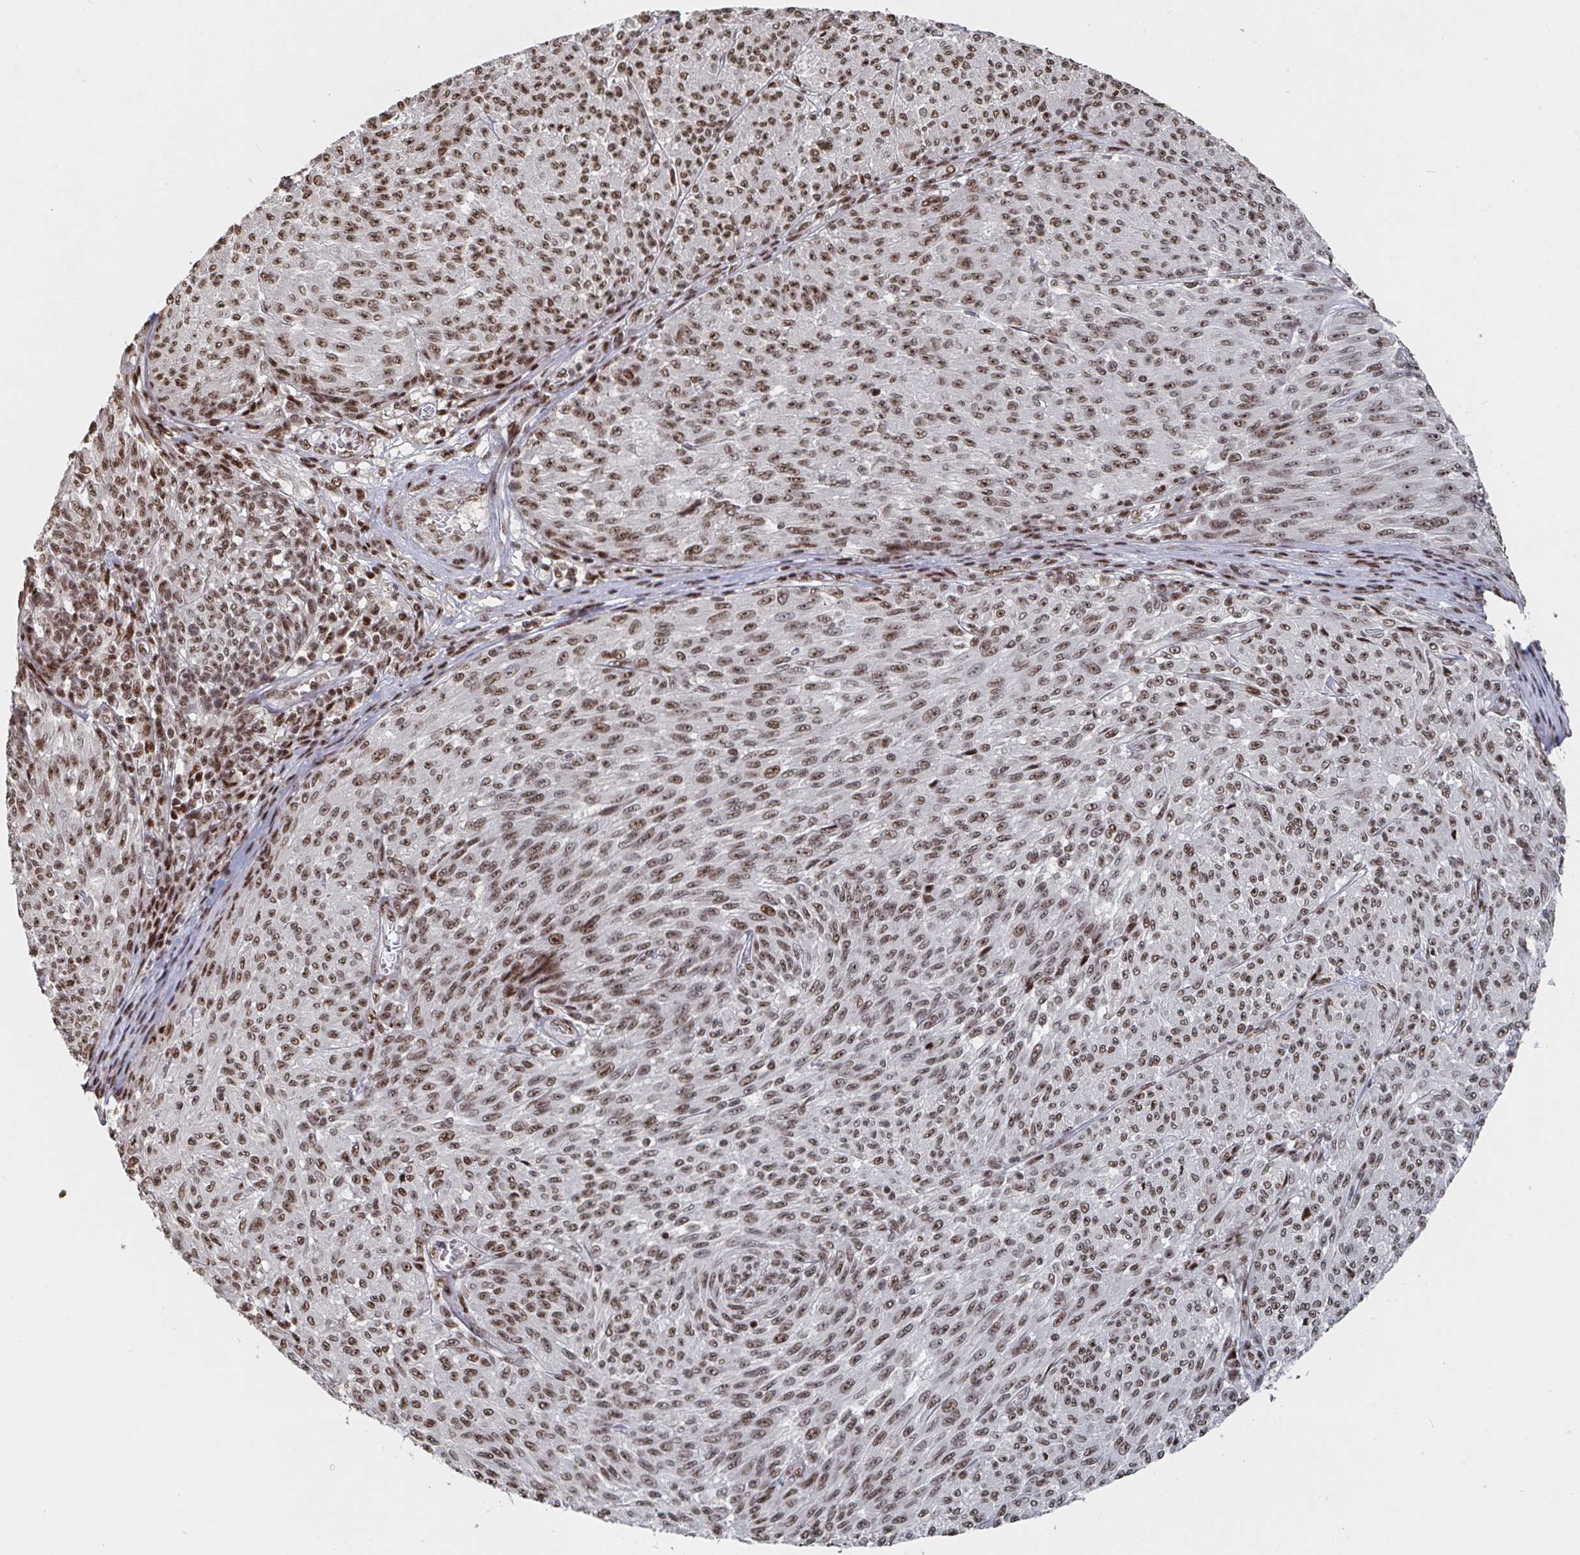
{"staining": {"intensity": "moderate", "quantity": ">75%", "location": "nuclear"}, "tissue": "melanoma", "cell_type": "Tumor cells", "image_type": "cancer", "snomed": [{"axis": "morphology", "description": "Malignant melanoma, NOS"}, {"axis": "topography", "description": "Skin"}], "caption": "Immunohistochemistry of malignant melanoma reveals medium levels of moderate nuclear staining in approximately >75% of tumor cells.", "gene": "ZDHHC12", "patient": {"sex": "male", "age": 85}}